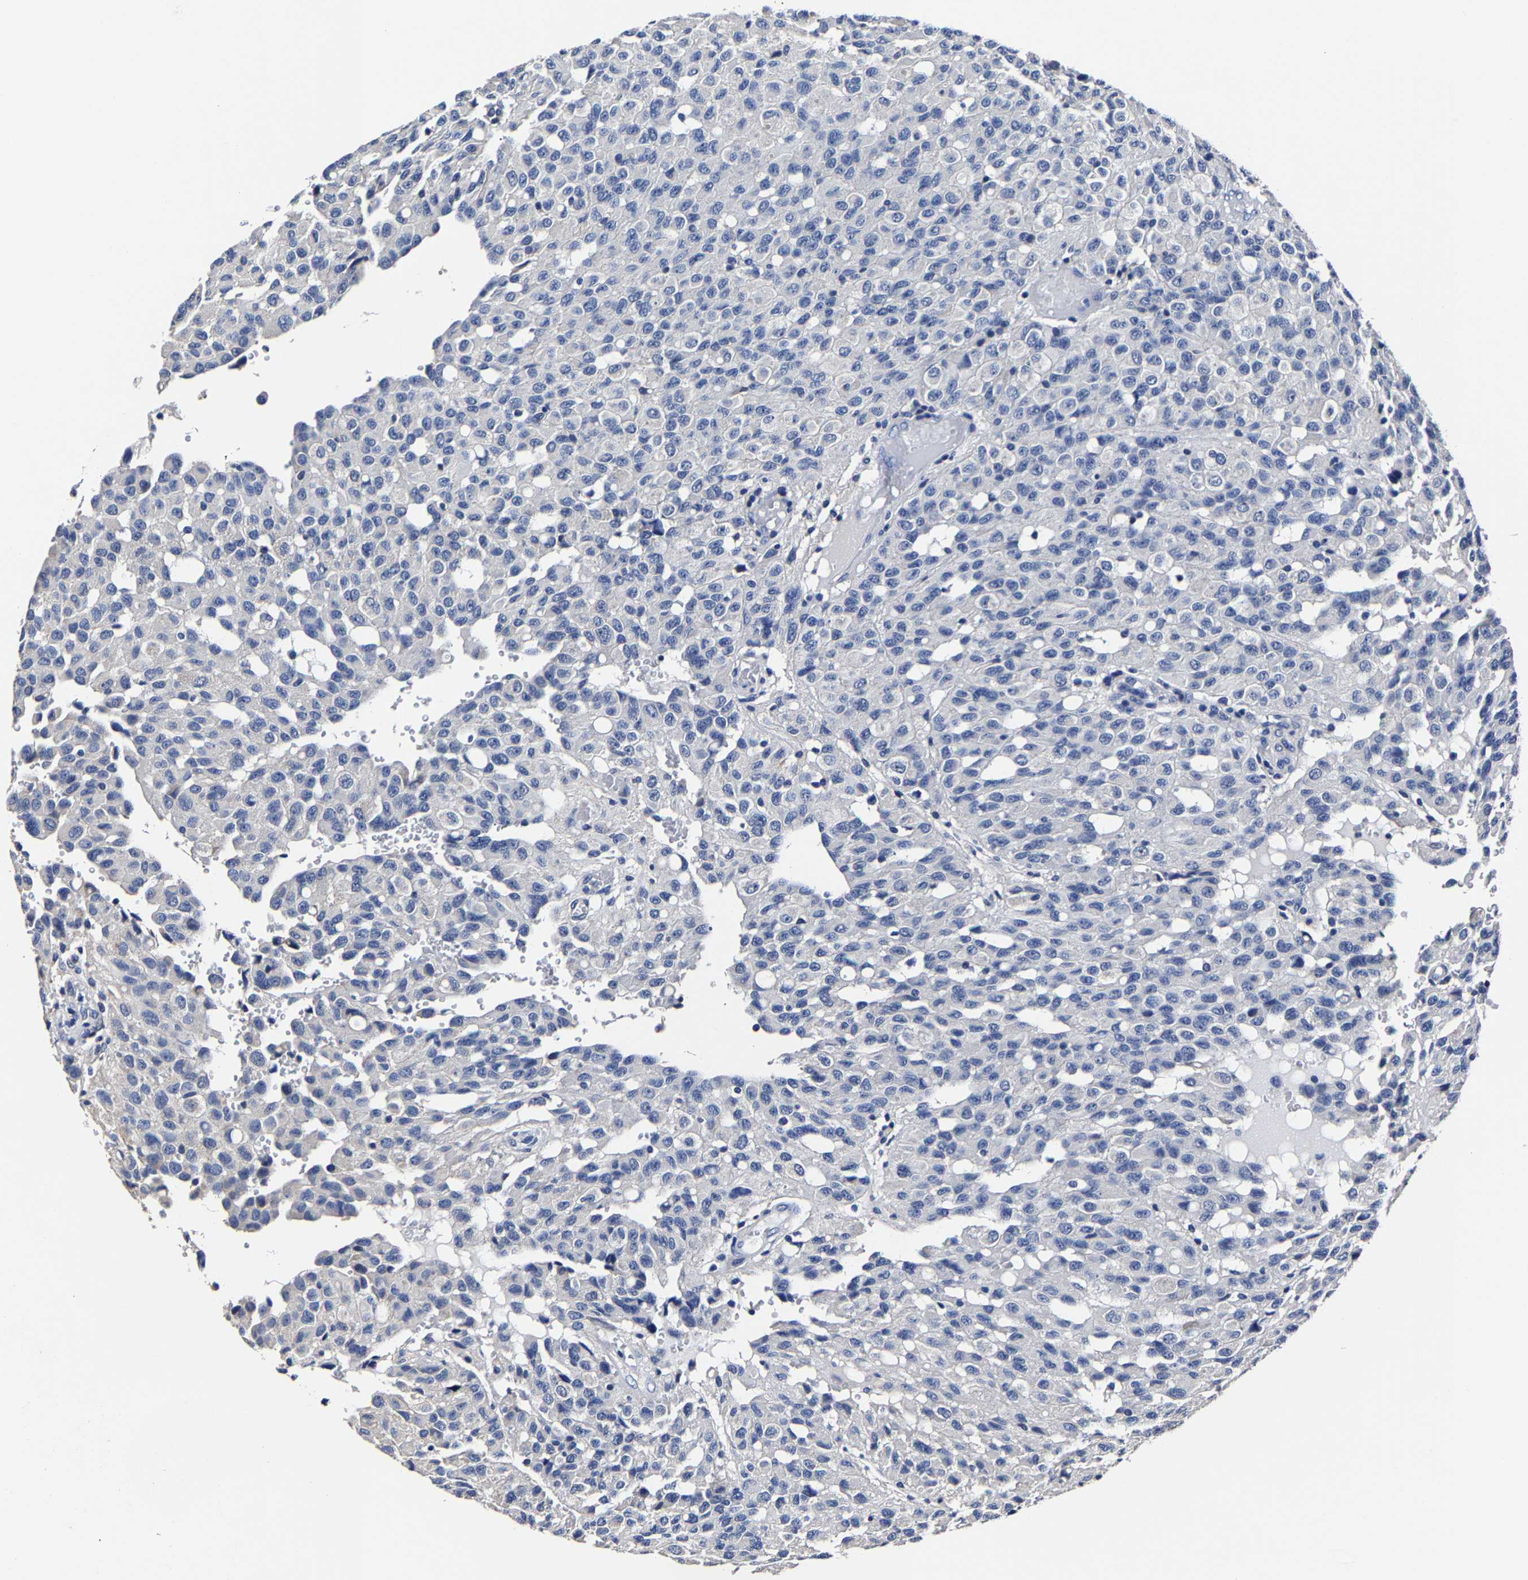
{"staining": {"intensity": "negative", "quantity": "none", "location": "none"}, "tissue": "glioma", "cell_type": "Tumor cells", "image_type": "cancer", "snomed": [{"axis": "morphology", "description": "Glioma, malignant, High grade"}, {"axis": "topography", "description": "Brain"}], "caption": "Micrograph shows no significant protein positivity in tumor cells of glioma.", "gene": "AKAP4", "patient": {"sex": "male", "age": 32}}